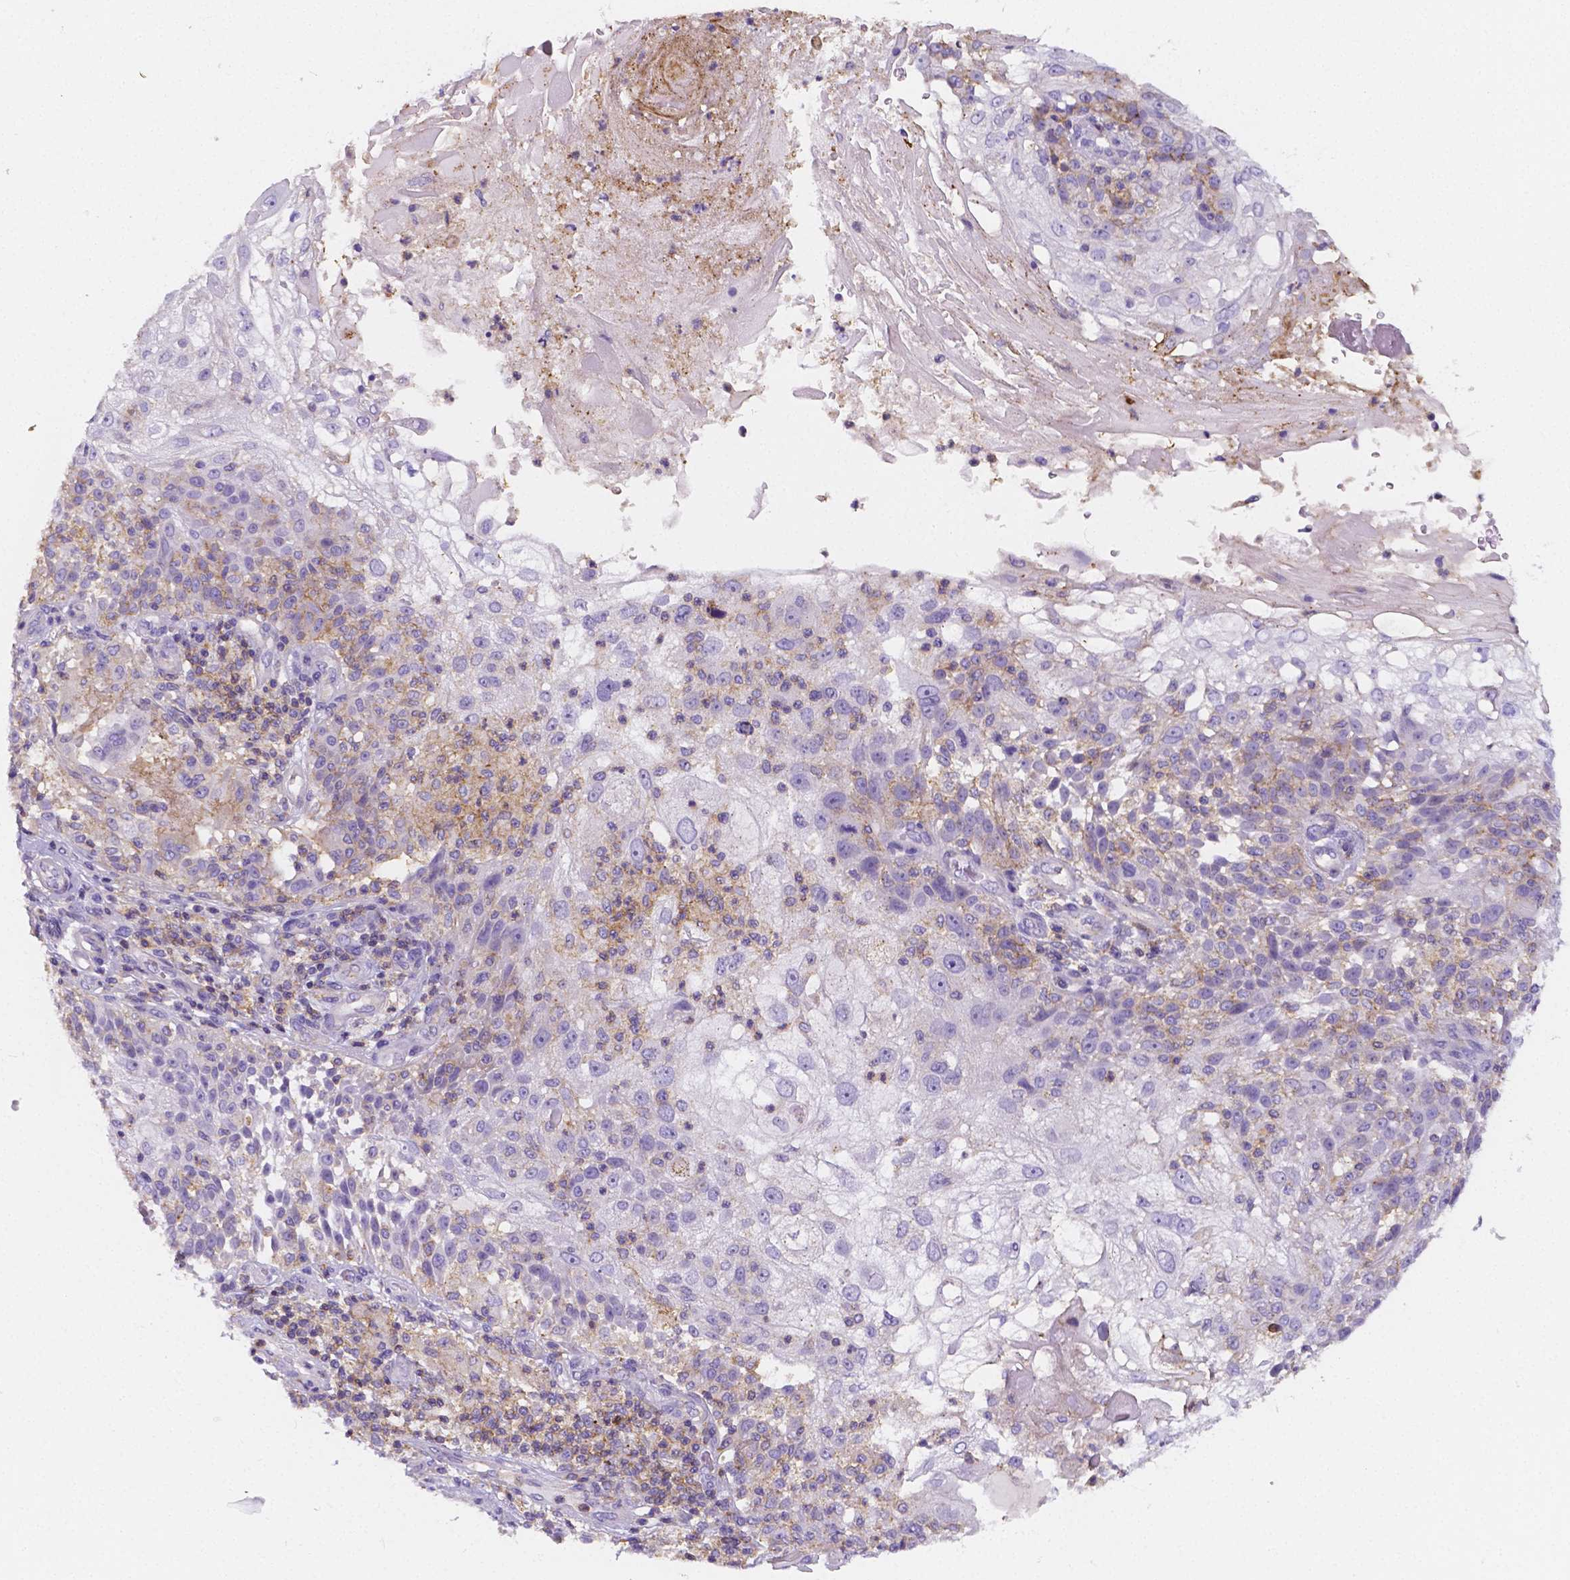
{"staining": {"intensity": "negative", "quantity": "none", "location": "none"}, "tissue": "skin cancer", "cell_type": "Tumor cells", "image_type": "cancer", "snomed": [{"axis": "morphology", "description": "Normal tissue, NOS"}, {"axis": "morphology", "description": "Squamous cell carcinoma, NOS"}, {"axis": "topography", "description": "Skin"}], "caption": "Photomicrograph shows no significant protein positivity in tumor cells of skin cancer (squamous cell carcinoma).", "gene": "GABRD", "patient": {"sex": "female", "age": 83}}